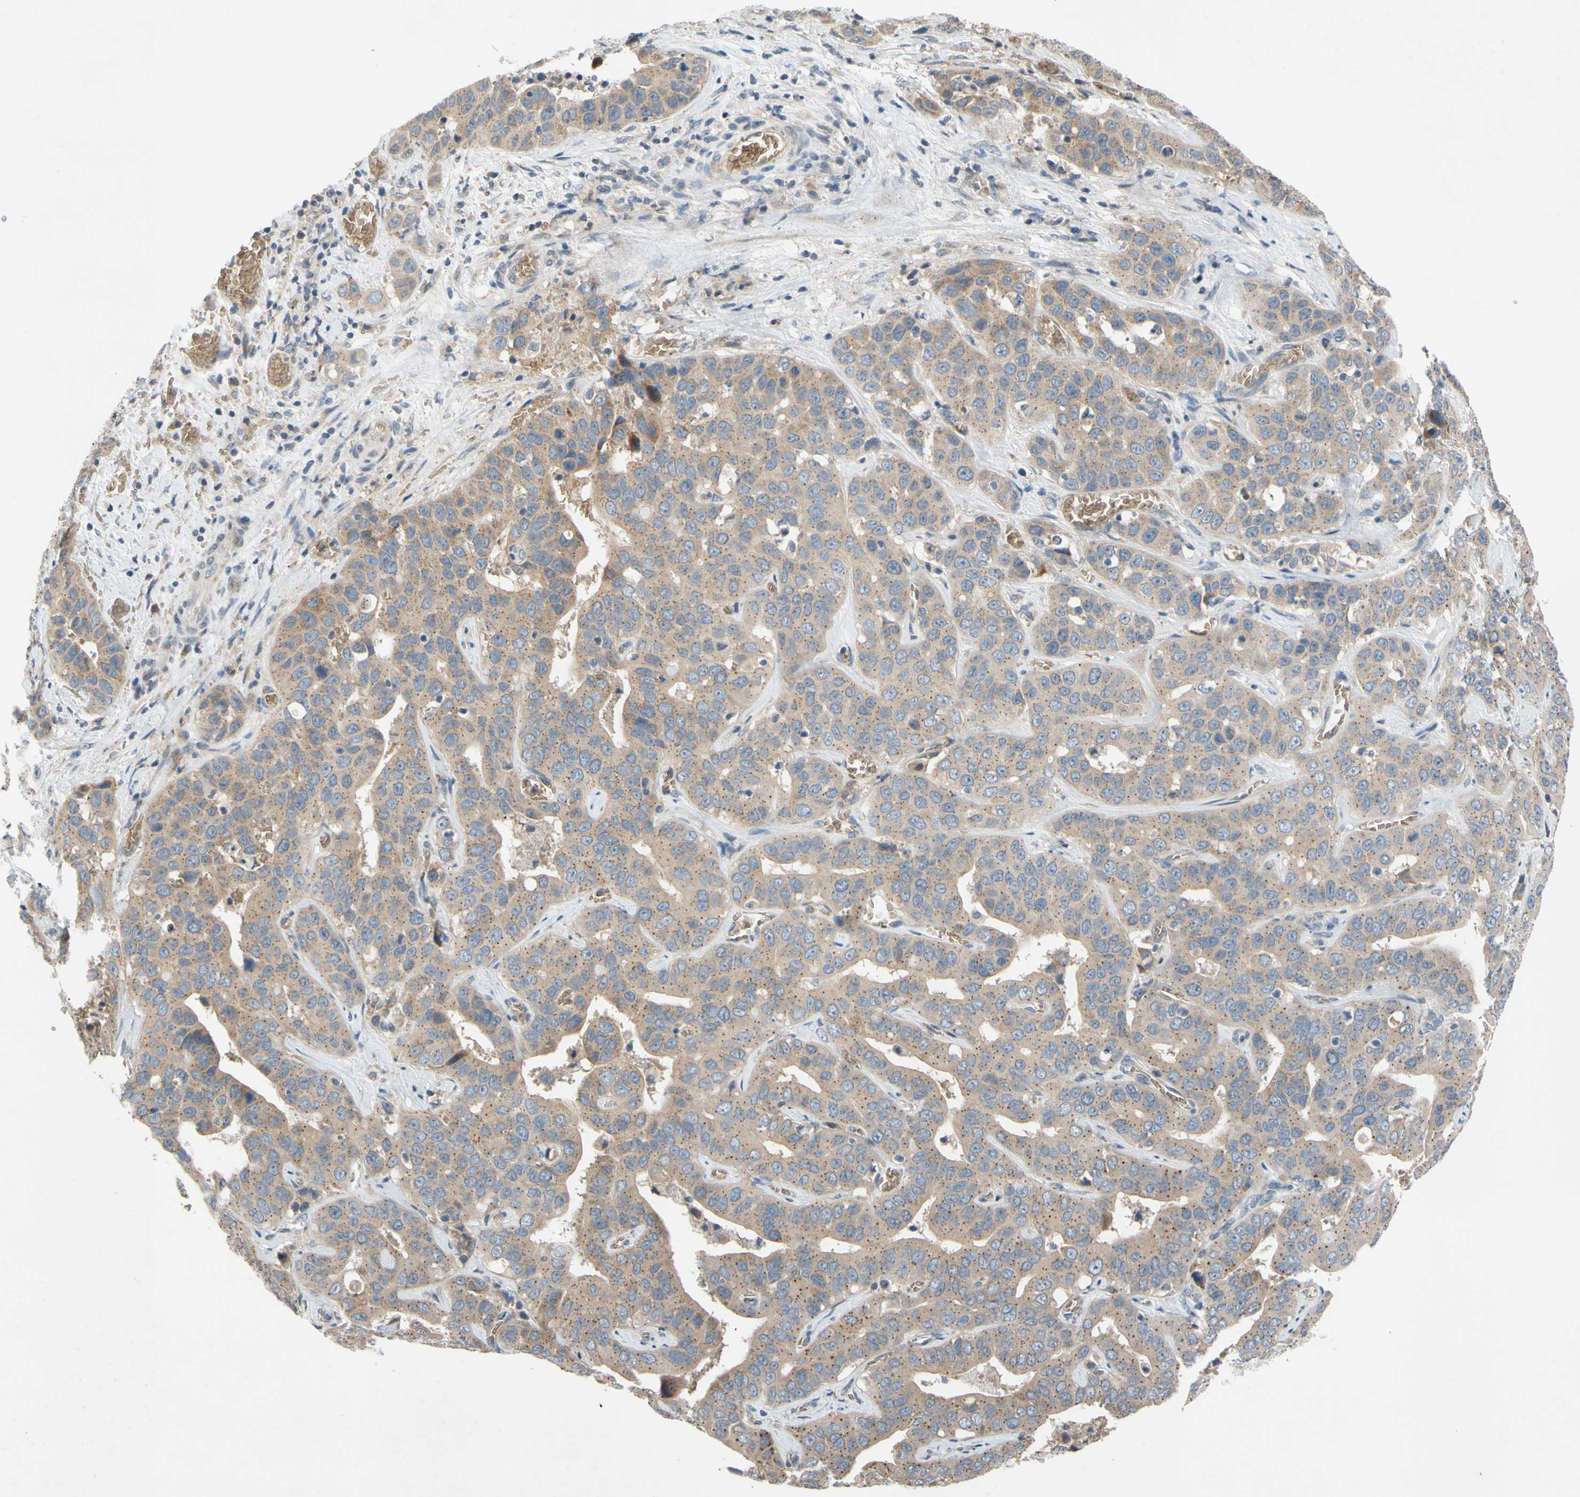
{"staining": {"intensity": "moderate", "quantity": ">75%", "location": "cytoplasmic/membranous"}, "tissue": "liver cancer", "cell_type": "Tumor cells", "image_type": "cancer", "snomed": [{"axis": "morphology", "description": "Cholangiocarcinoma"}, {"axis": "topography", "description": "Liver"}], "caption": "A photomicrograph showing moderate cytoplasmic/membranous positivity in about >75% of tumor cells in liver cholangiocarcinoma, as visualized by brown immunohistochemical staining.", "gene": "ADD2", "patient": {"sex": "female", "age": 52}}